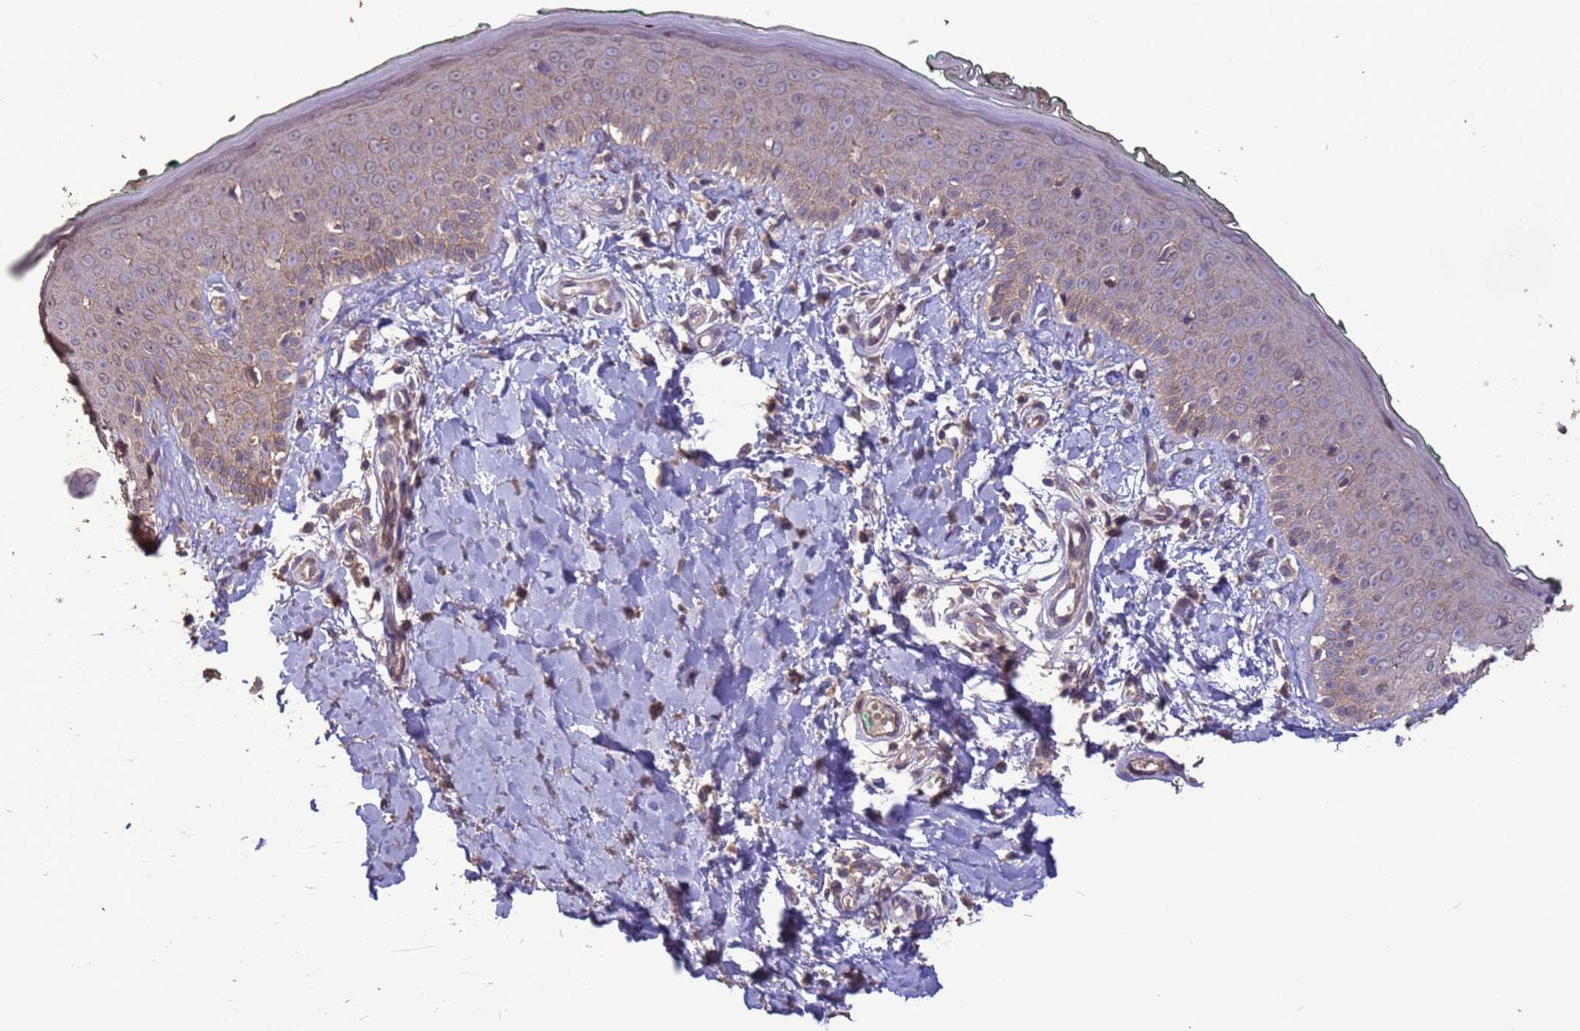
{"staining": {"intensity": "weak", "quantity": ">75%", "location": "cytoplasmic/membranous"}, "tissue": "skin", "cell_type": "Fibroblasts", "image_type": "normal", "snomed": [{"axis": "morphology", "description": "Normal tissue, NOS"}, {"axis": "morphology", "description": "Malignant melanoma, NOS"}, {"axis": "topography", "description": "Skin"}], "caption": "This photomicrograph demonstrates immunohistochemistry staining of normal skin, with low weak cytoplasmic/membranous positivity in about >75% of fibroblasts.", "gene": "SLC9B2", "patient": {"sex": "male", "age": 62}}